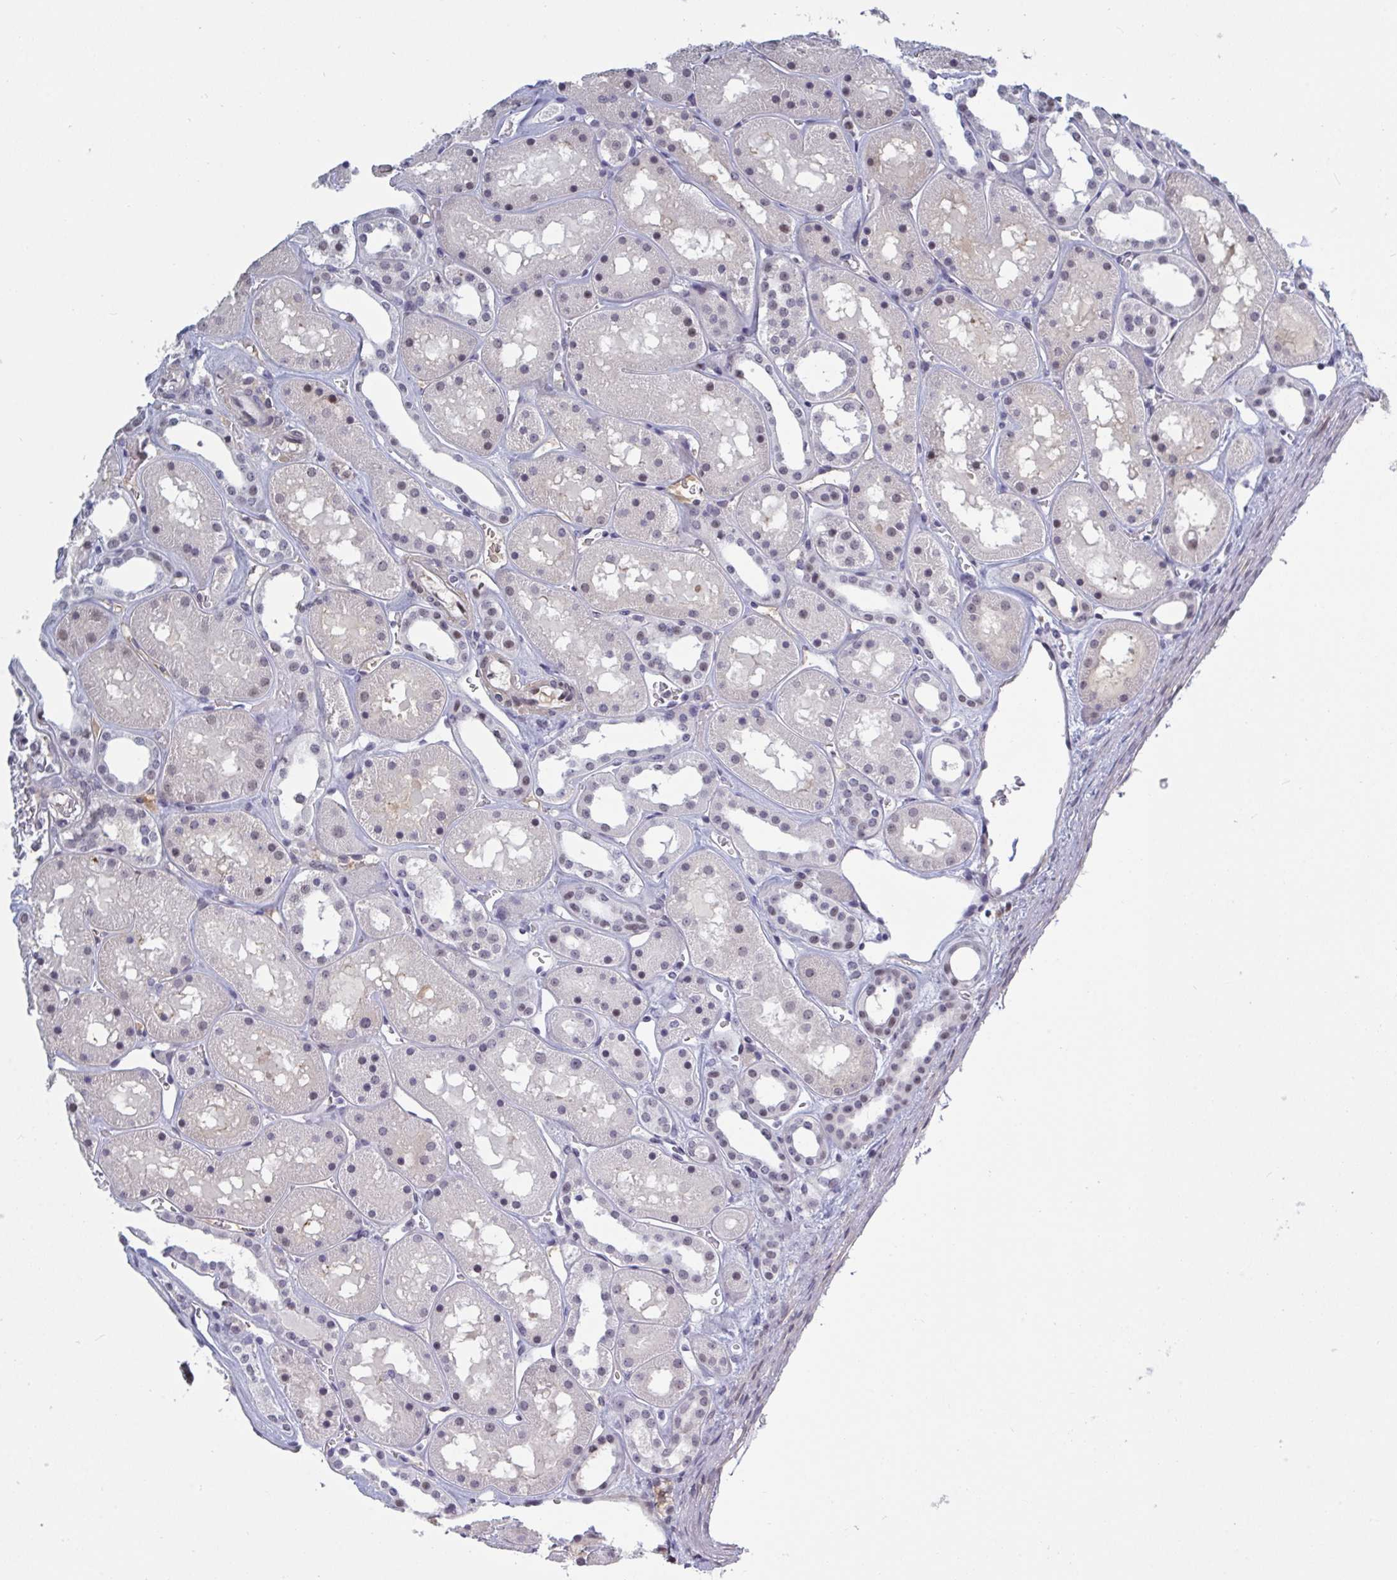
{"staining": {"intensity": "strong", "quantity": "<25%", "location": "nuclear"}, "tissue": "kidney", "cell_type": "Cells in glomeruli", "image_type": "normal", "snomed": [{"axis": "morphology", "description": "Normal tissue, NOS"}, {"axis": "topography", "description": "Kidney"}], "caption": "The image demonstrates staining of normal kidney, revealing strong nuclear protein positivity (brown color) within cells in glomeruli.", "gene": "BCL7B", "patient": {"sex": "female", "age": 41}}